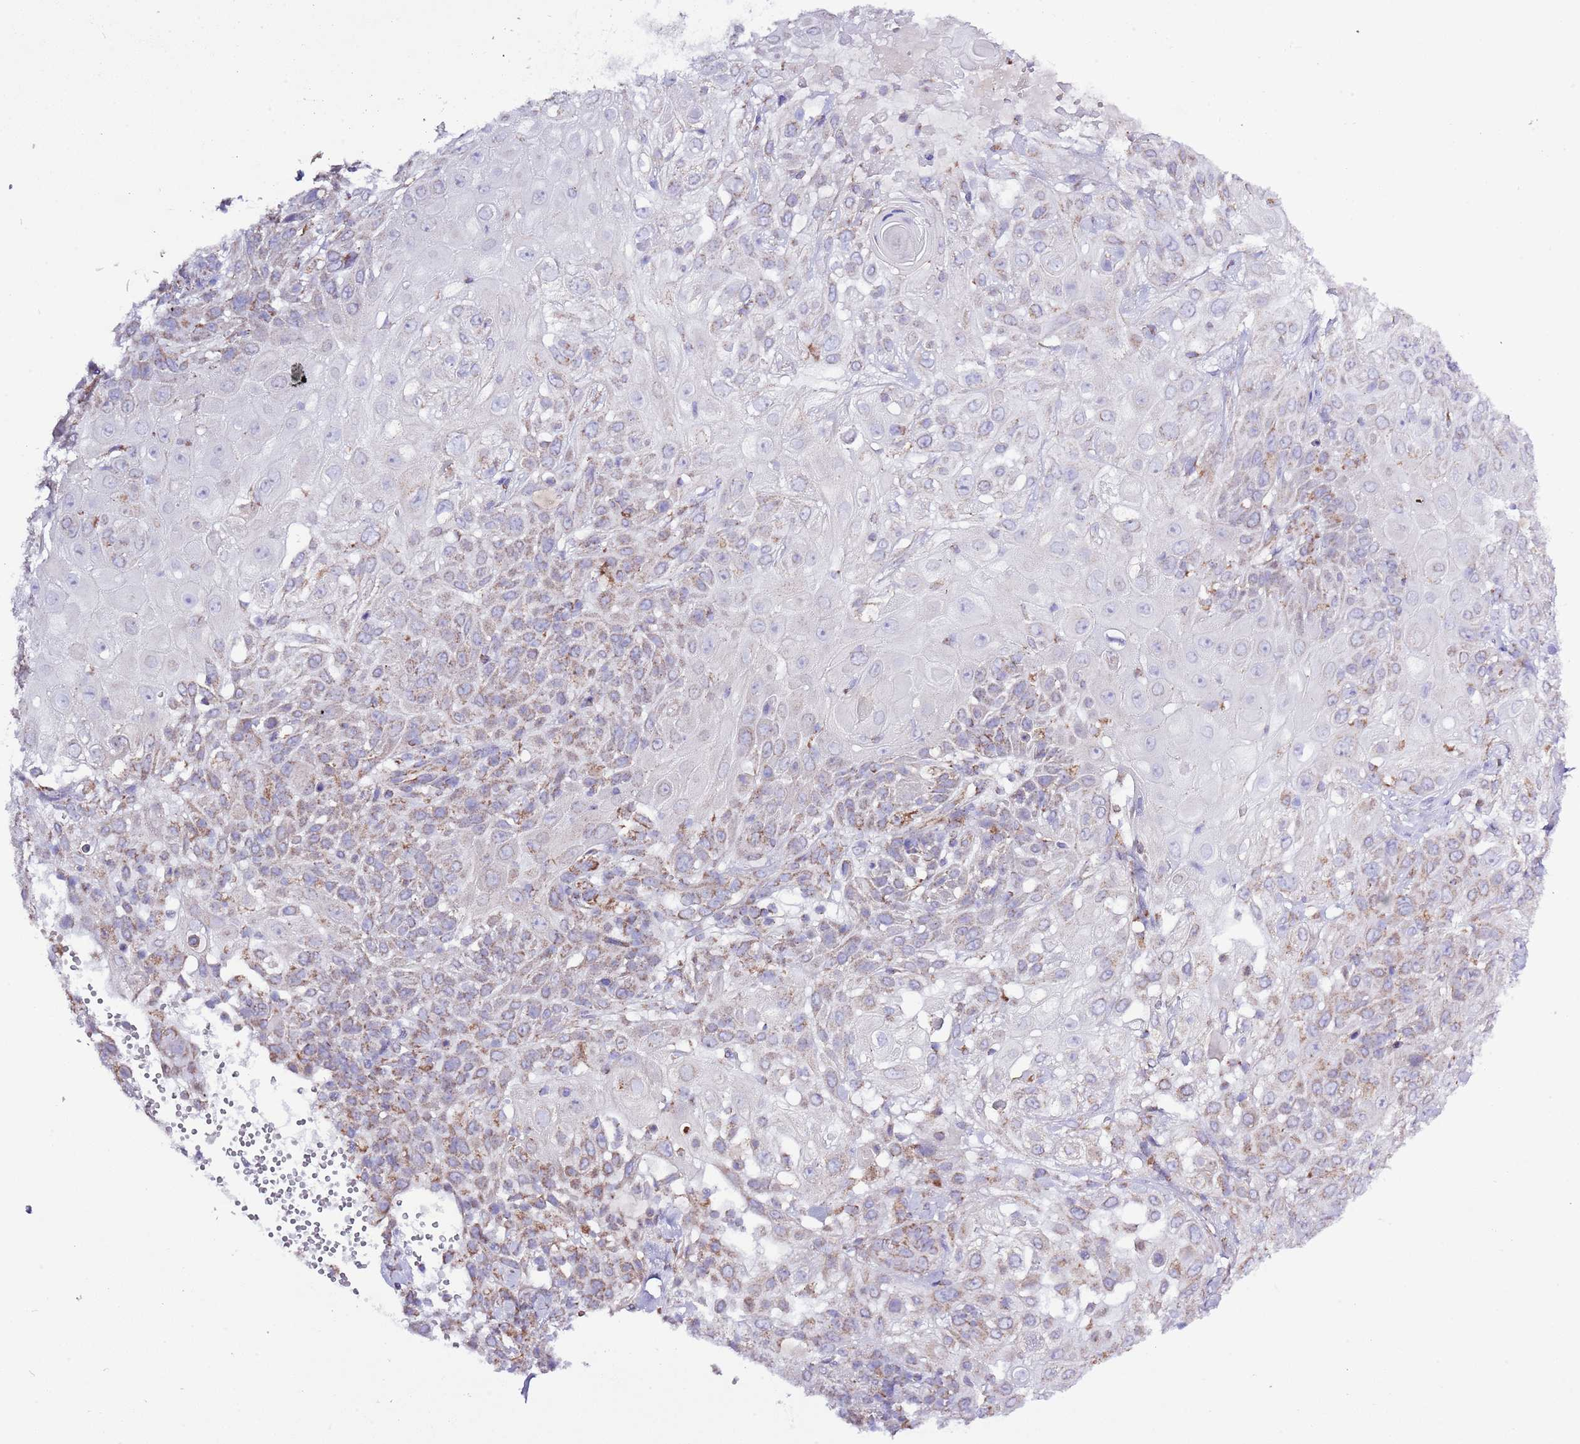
{"staining": {"intensity": "weak", "quantity": "25%-75%", "location": "cytoplasmic/membranous"}, "tissue": "skin cancer", "cell_type": "Tumor cells", "image_type": "cancer", "snomed": [{"axis": "morphology", "description": "Normal tissue, NOS"}, {"axis": "morphology", "description": "Squamous cell carcinoma, NOS"}, {"axis": "topography", "description": "Skin"}, {"axis": "topography", "description": "Cartilage tissue"}], "caption": "Tumor cells demonstrate low levels of weak cytoplasmic/membranous expression in about 25%-75% of cells in skin cancer (squamous cell carcinoma). Nuclei are stained in blue.", "gene": "TEKTIP1", "patient": {"sex": "female", "age": 79}}